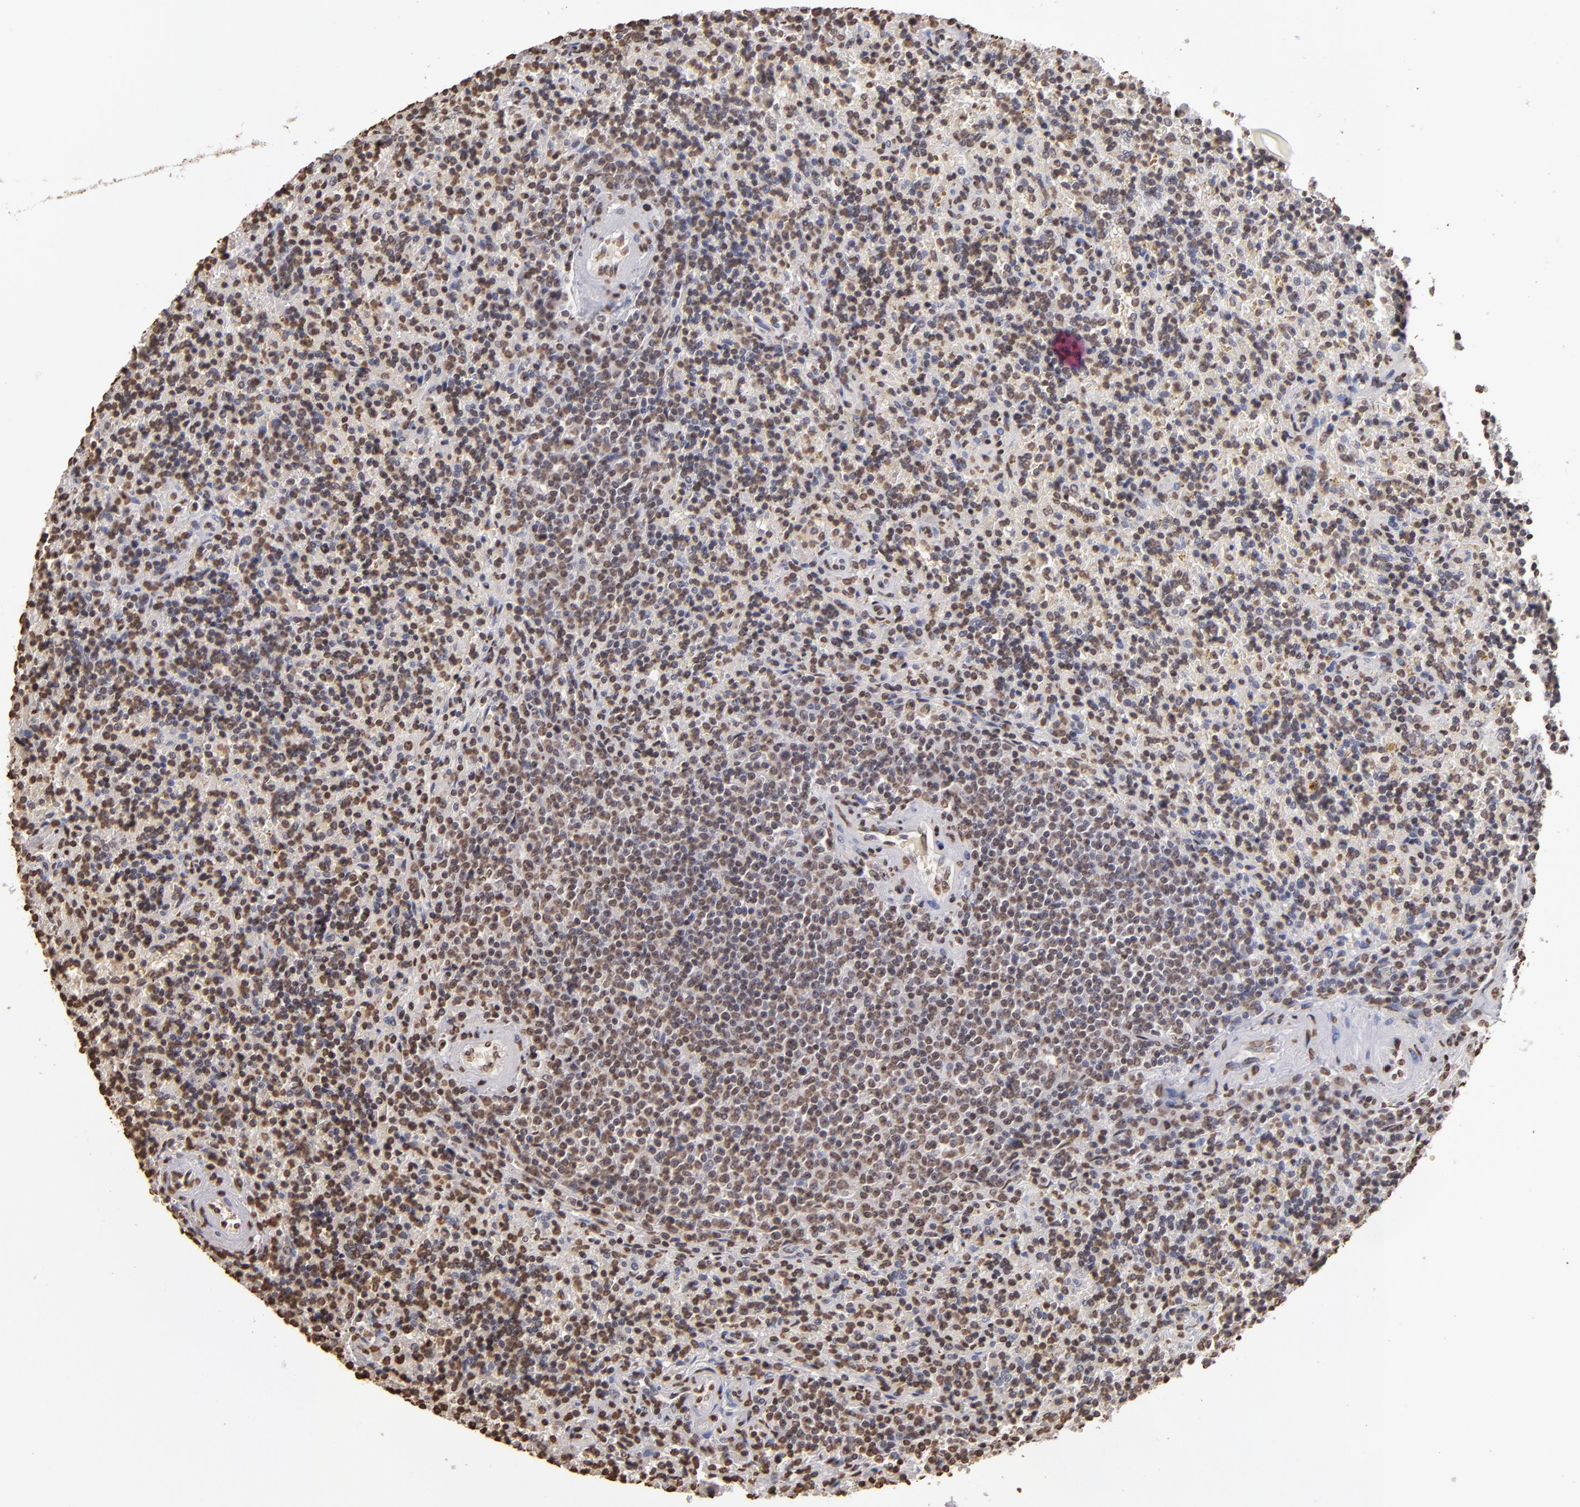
{"staining": {"intensity": "weak", "quantity": "25%-75%", "location": "nuclear"}, "tissue": "lymphoma", "cell_type": "Tumor cells", "image_type": "cancer", "snomed": [{"axis": "morphology", "description": "Malignant lymphoma, non-Hodgkin's type, Low grade"}, {"axis": "topography", "description": "Spleen"}], "caption": "A high-resolution photomicrograph shows immunohistochemistry (IHC) staining of low-grade malignant lymphoma, non-Hodgkin's type, which exhibits weak nuclear staining in about 25%-75% of tumor cells.", "gene": "LBX1", "patient": {"sex": "male", "age": 67}}